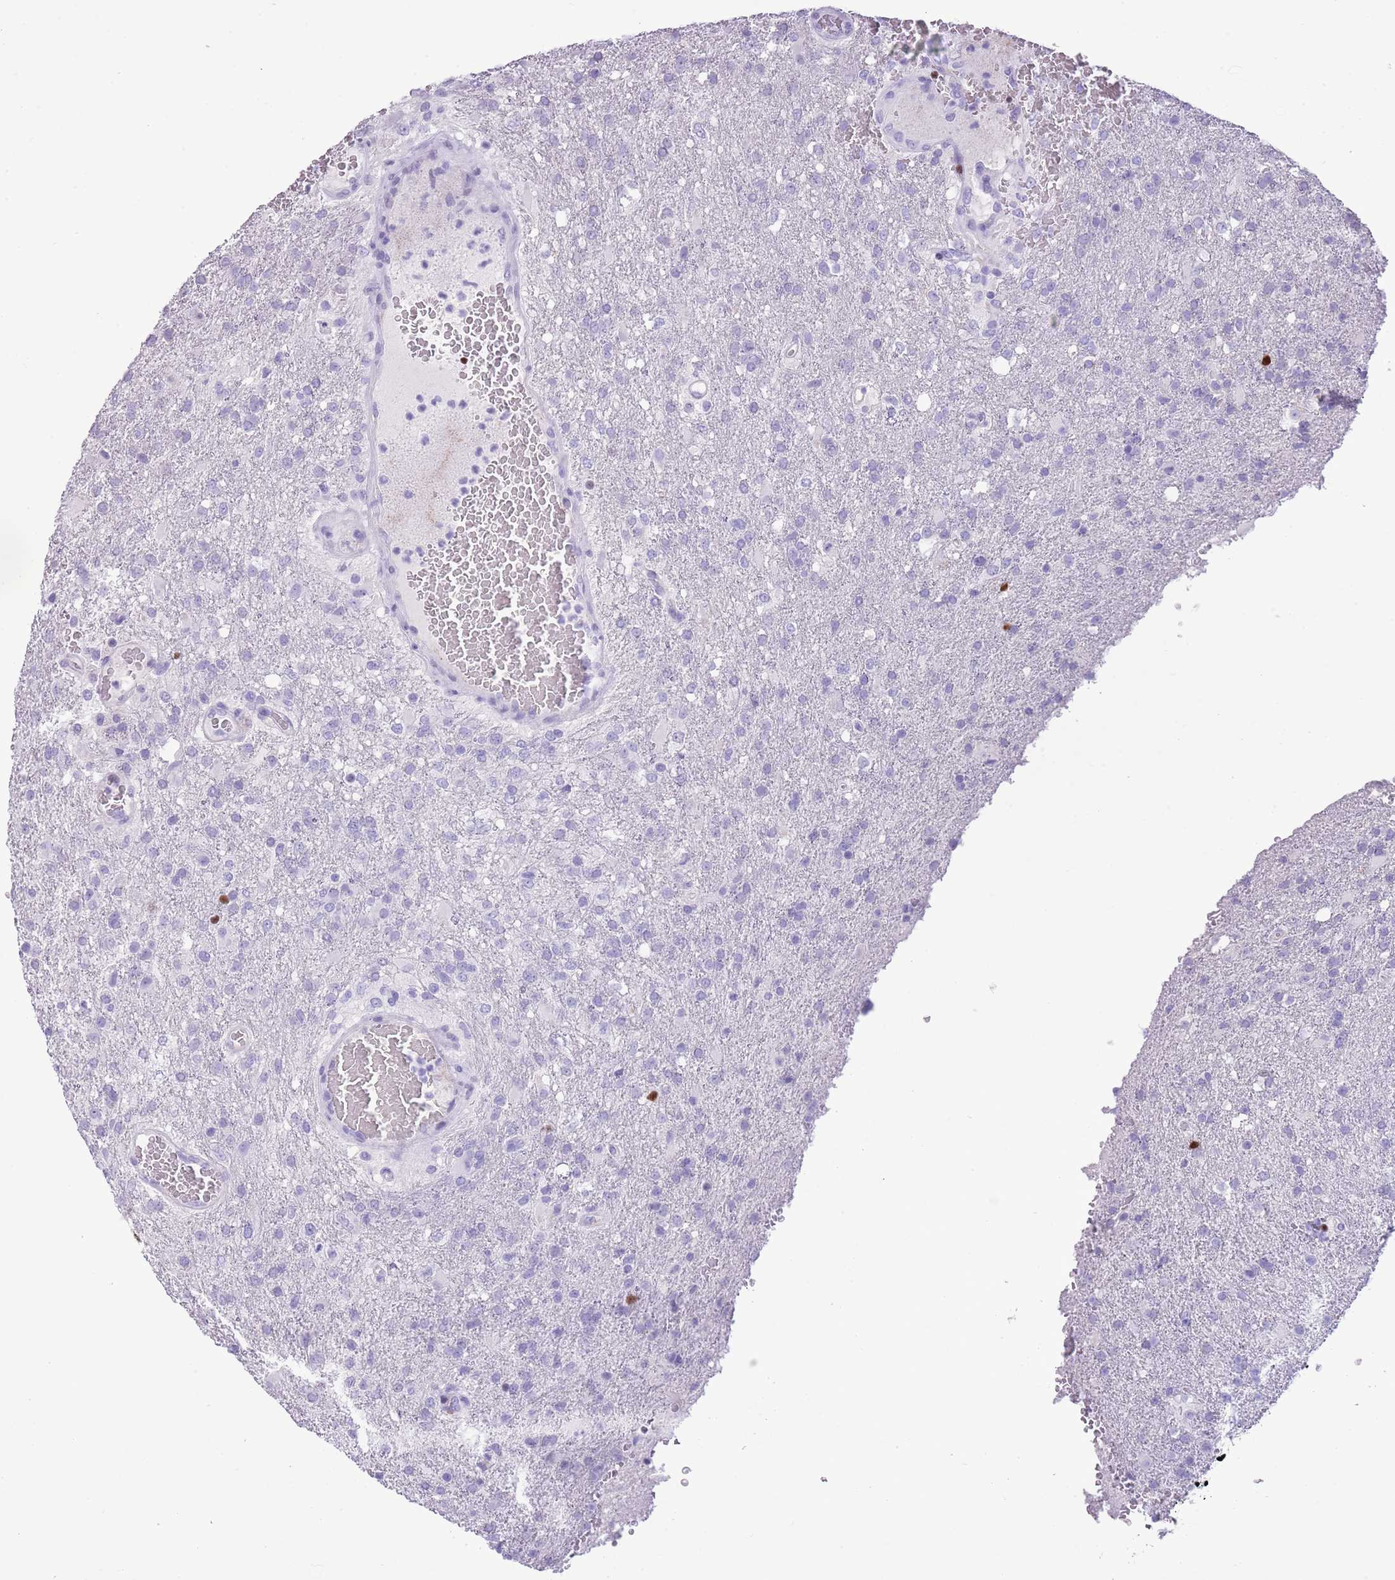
{"staining": {"intensity": "negative", "quantity": "none", "location": "none"}, "tissue": "glioma", "cell_type": "Tumor cells", "image_type": "cancer", "snomed": [{"axis": "morphology", "description": "Glioma, malignant, High grade"}, {"axis": "topography", "description": "Brain"}], "caption": "Tumor cells are negative for protein expression in human malignant glioma (high-grade).", "gene": "BCL11B", "patient": {"sex": "female", "age": 74}}